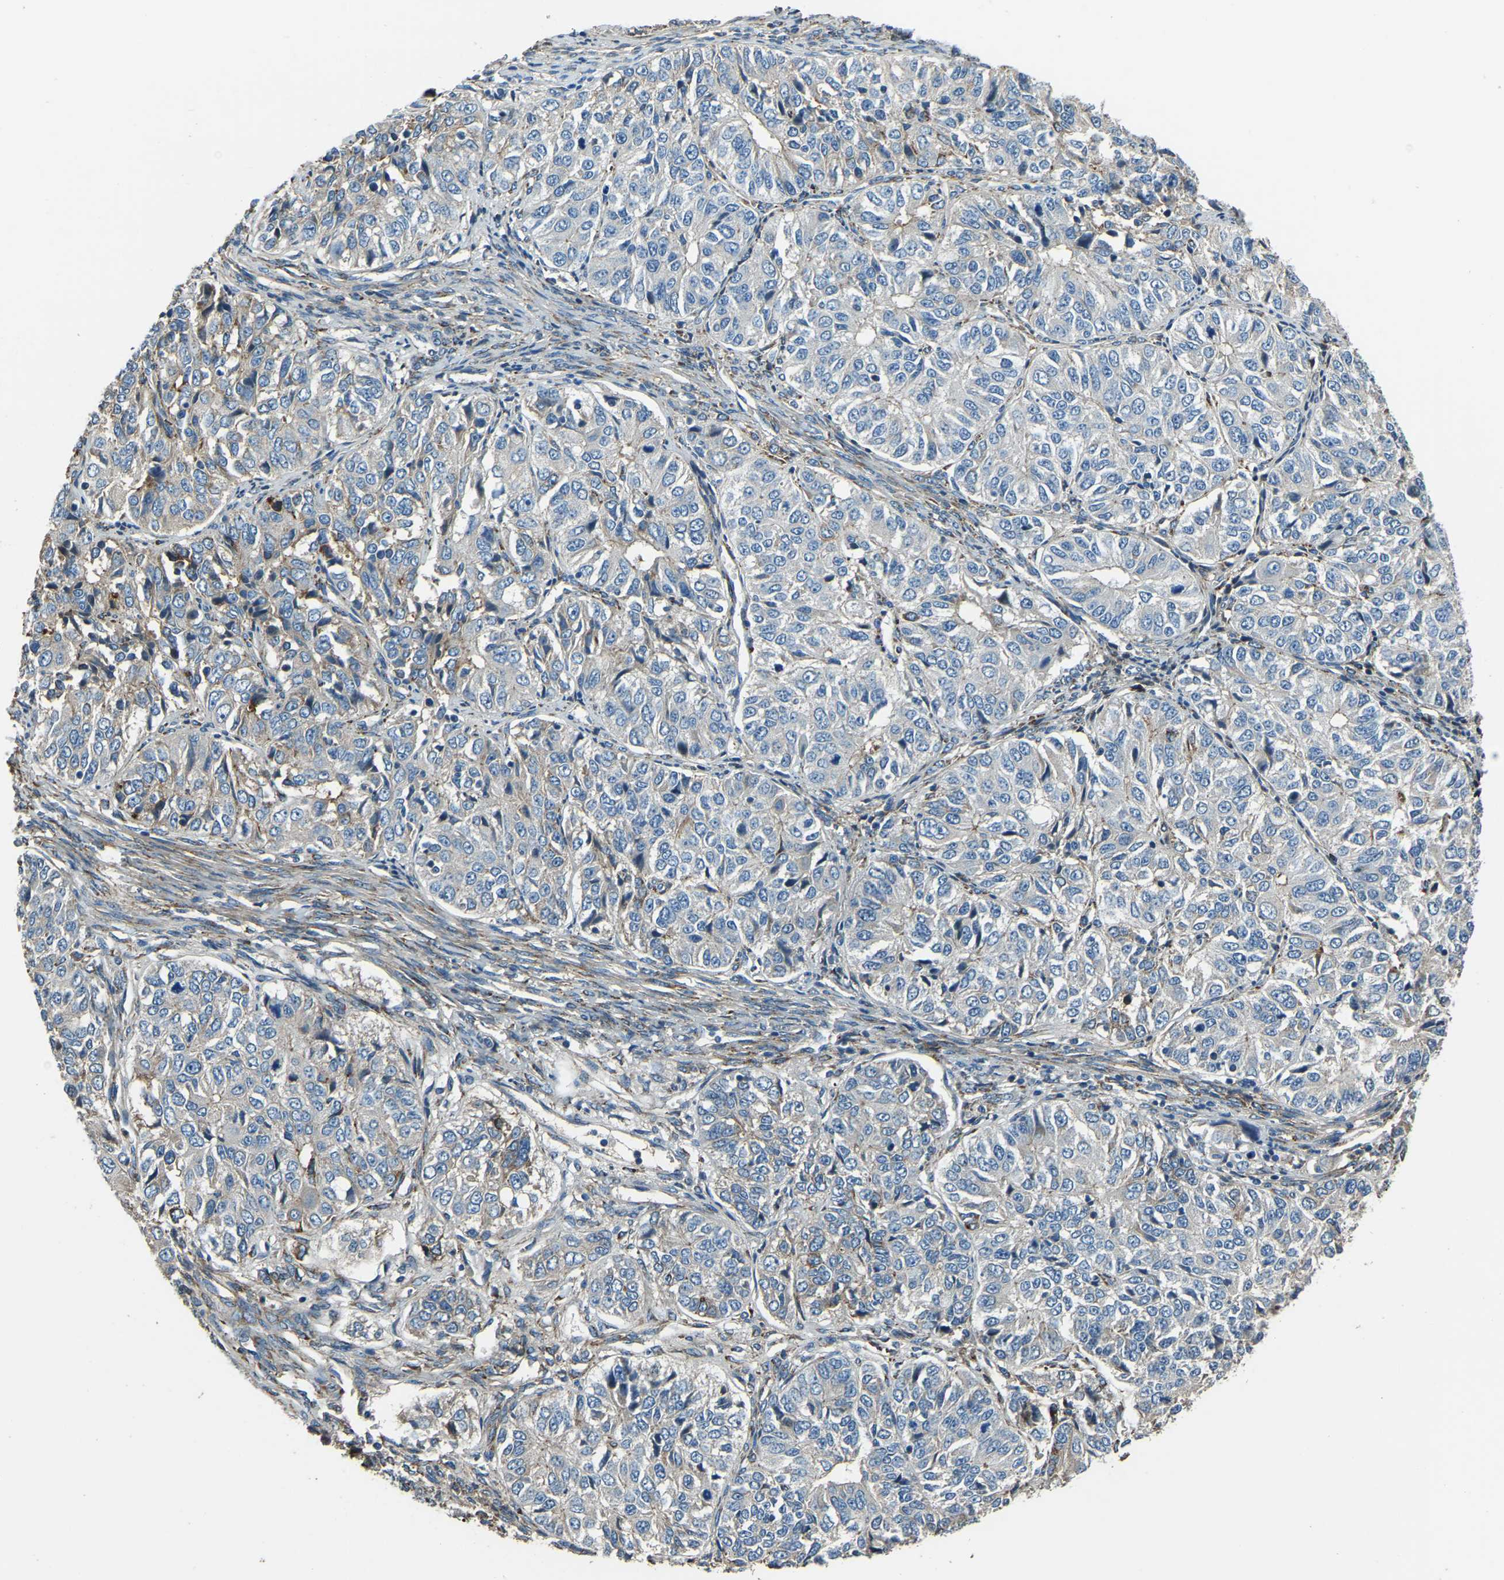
{"staining": {"intensity": "negative", "quantity": "none", "location": "none"}, "tissue": "ovarian cancer", "cell_type": "Tumor cells", "image_type": "cancer", "snomed": [{"axis": "morphology", "description": "Carcinoma, endometroid"}, {"axis": "topography", "description": "Ovary"}], "caption": "Photomicrograph shows no protein staining in tumor cells of ovarian cancer (endometroid carcinoma) tissue.", "gene": "COL3A1", "patient": {"sex": "female", "age": 51}}